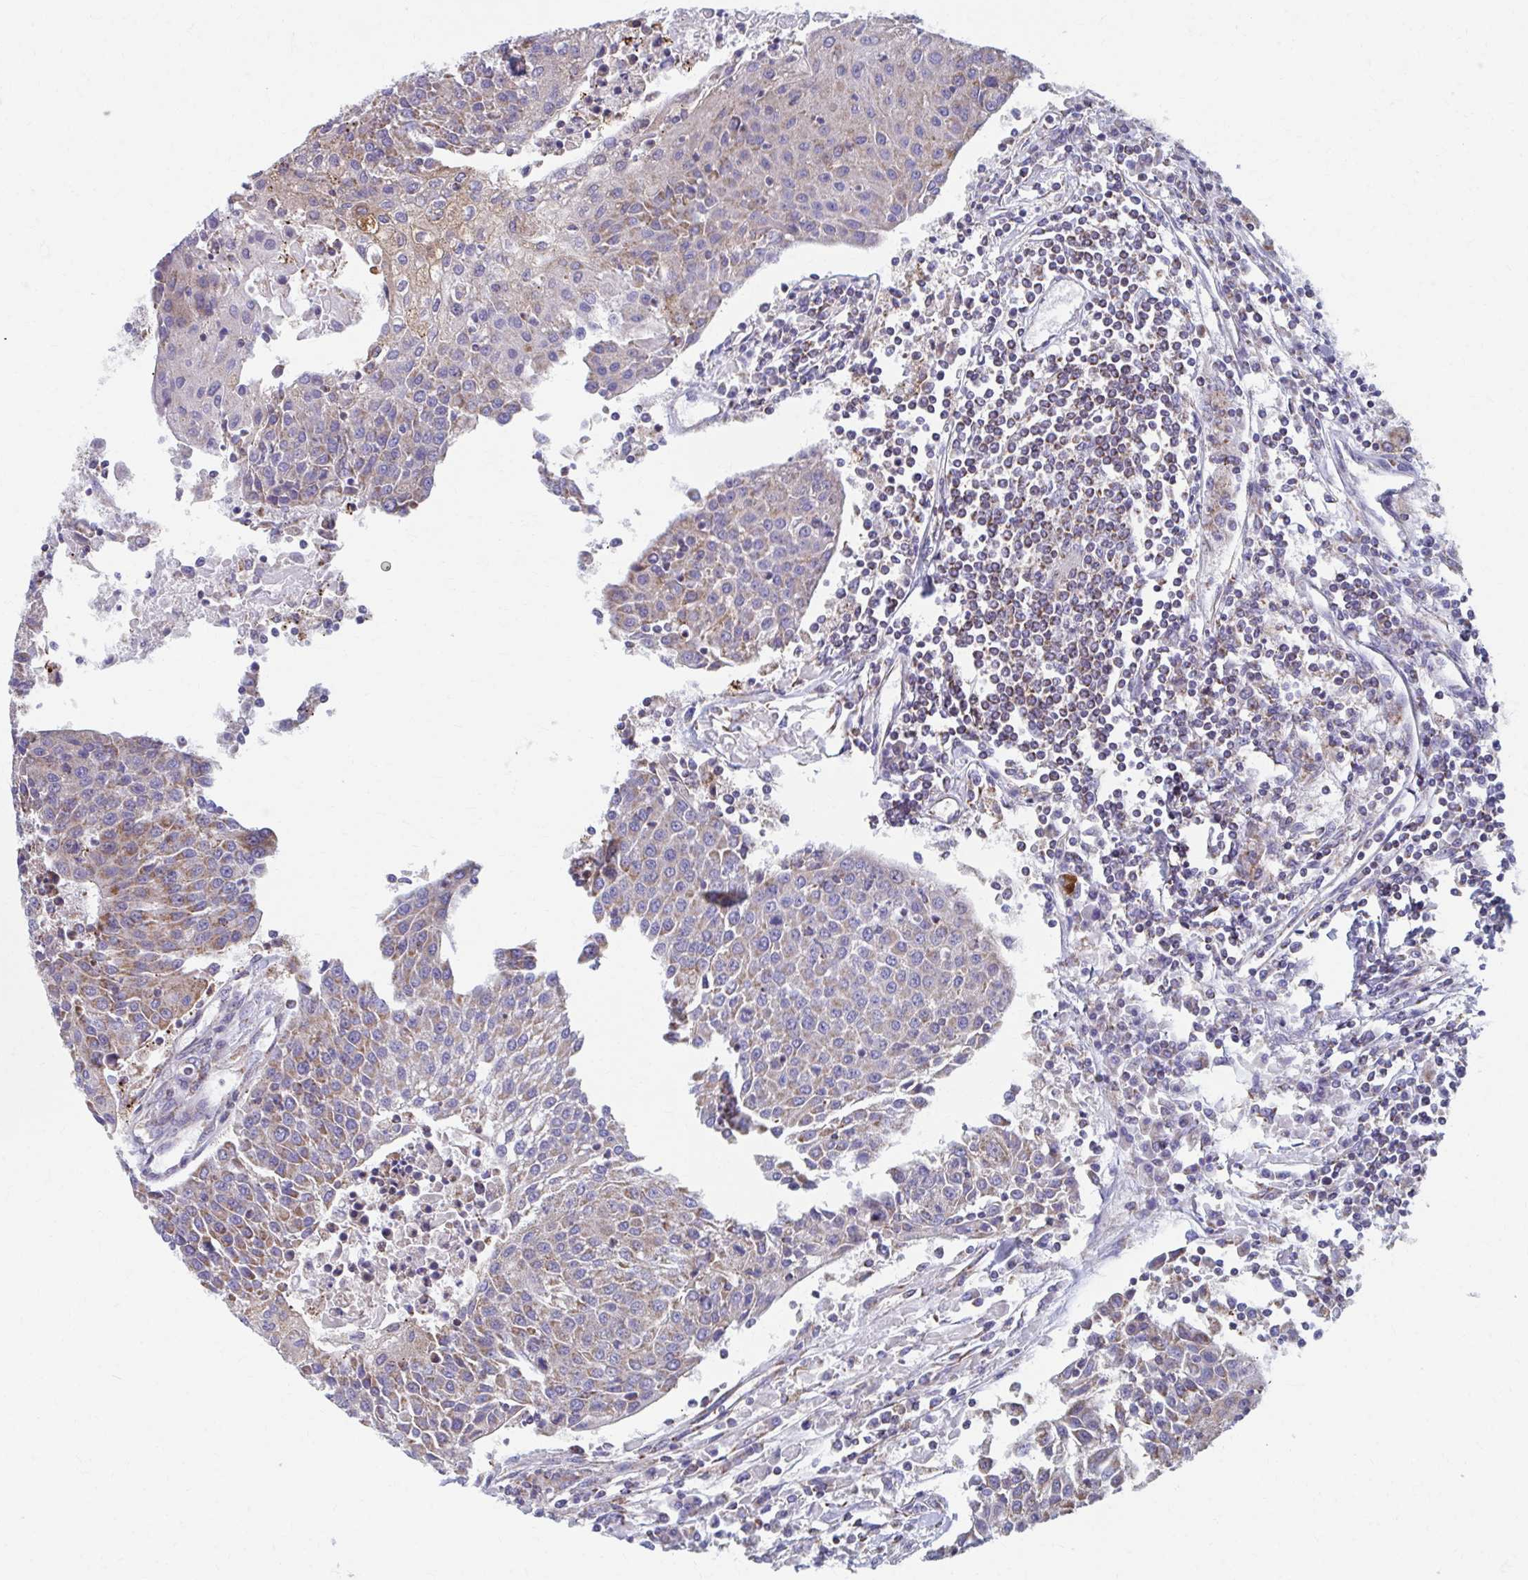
{"staining": {"intensity": "weak", "quantity": "25%-75%", "location": "cytoplasmic/membranous"}, "tissue": "urothelial cancer", "cell_type": "Tumor cells", "image_type": "cancer", "snomed": [{"axis": "morphology", "description": "Urothelial carcinoma, High grade"}, {"axis": "topography", "description": "Urinary bladder"}], "caption": "This photomicrograph reveals urothelial carcinoma (high-grade) stained with immunohistochemistry (IHC) to label a protein in brown. The cytoplasmic/membranous of tumor cells show weak positivity for the protein. Nuclei are counter-stained blue.", "gene": "RCC1L", "patient": {"sex": "female", "age": 85}}